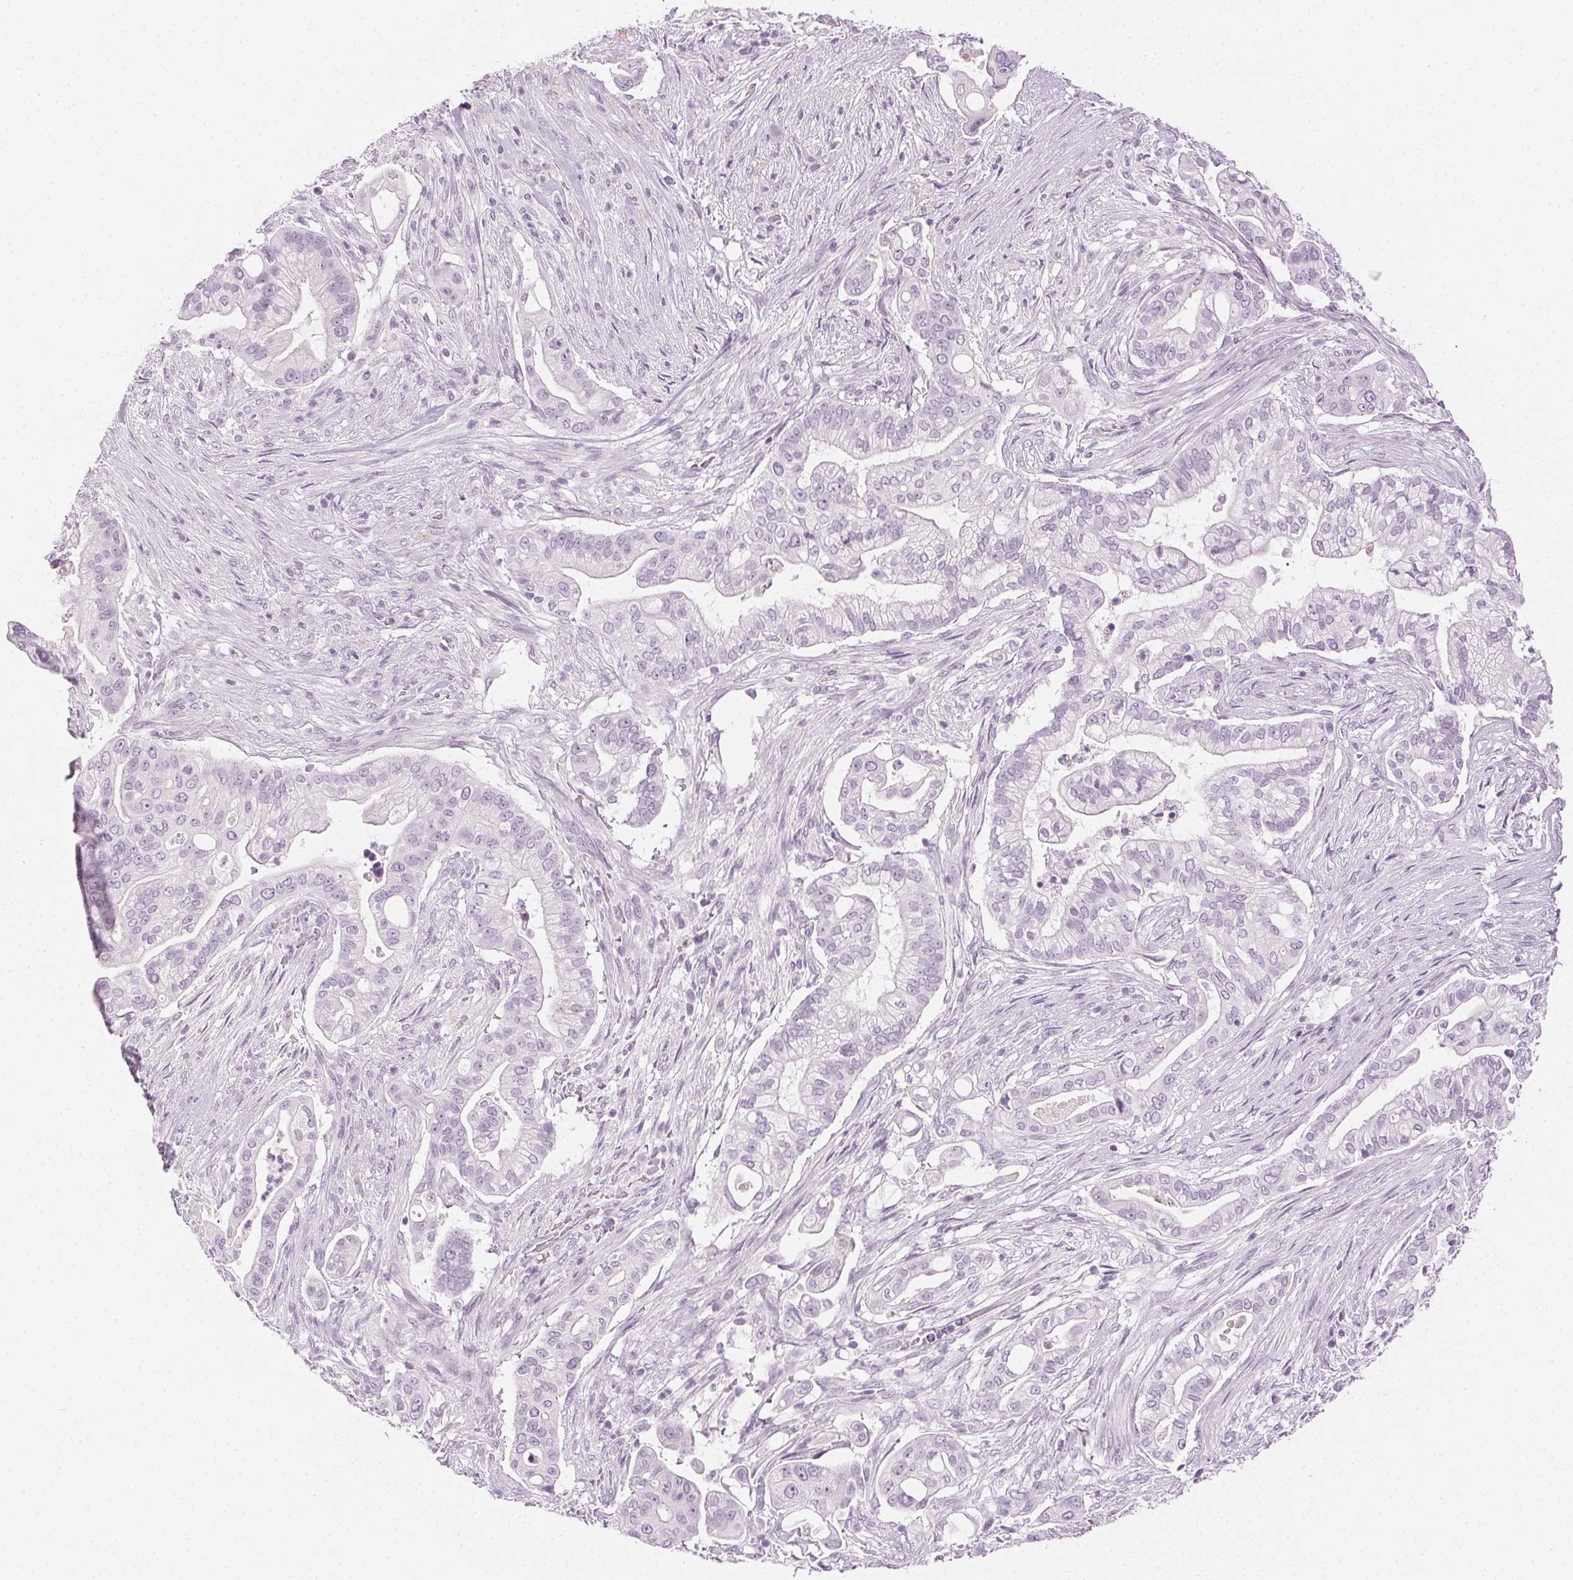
{"staining": {"intensity": "negative", "quantity": "none", "location": "none"}, "tissue": "pancreatic cancer", "cell_type": "Tumor cells", "image_type": "cancer", "snomed": [{"axis": "morphology", "description": "Adenocarcinoma, NOS"}, {"axis": "topography", "description": "Pancreas"}], "caption": "Tumor cells are negative for protein expression in human pancreatic adenocarcinoma.", "gene": "AIF1L", "patient": {"sex": "female", "age": 69}}